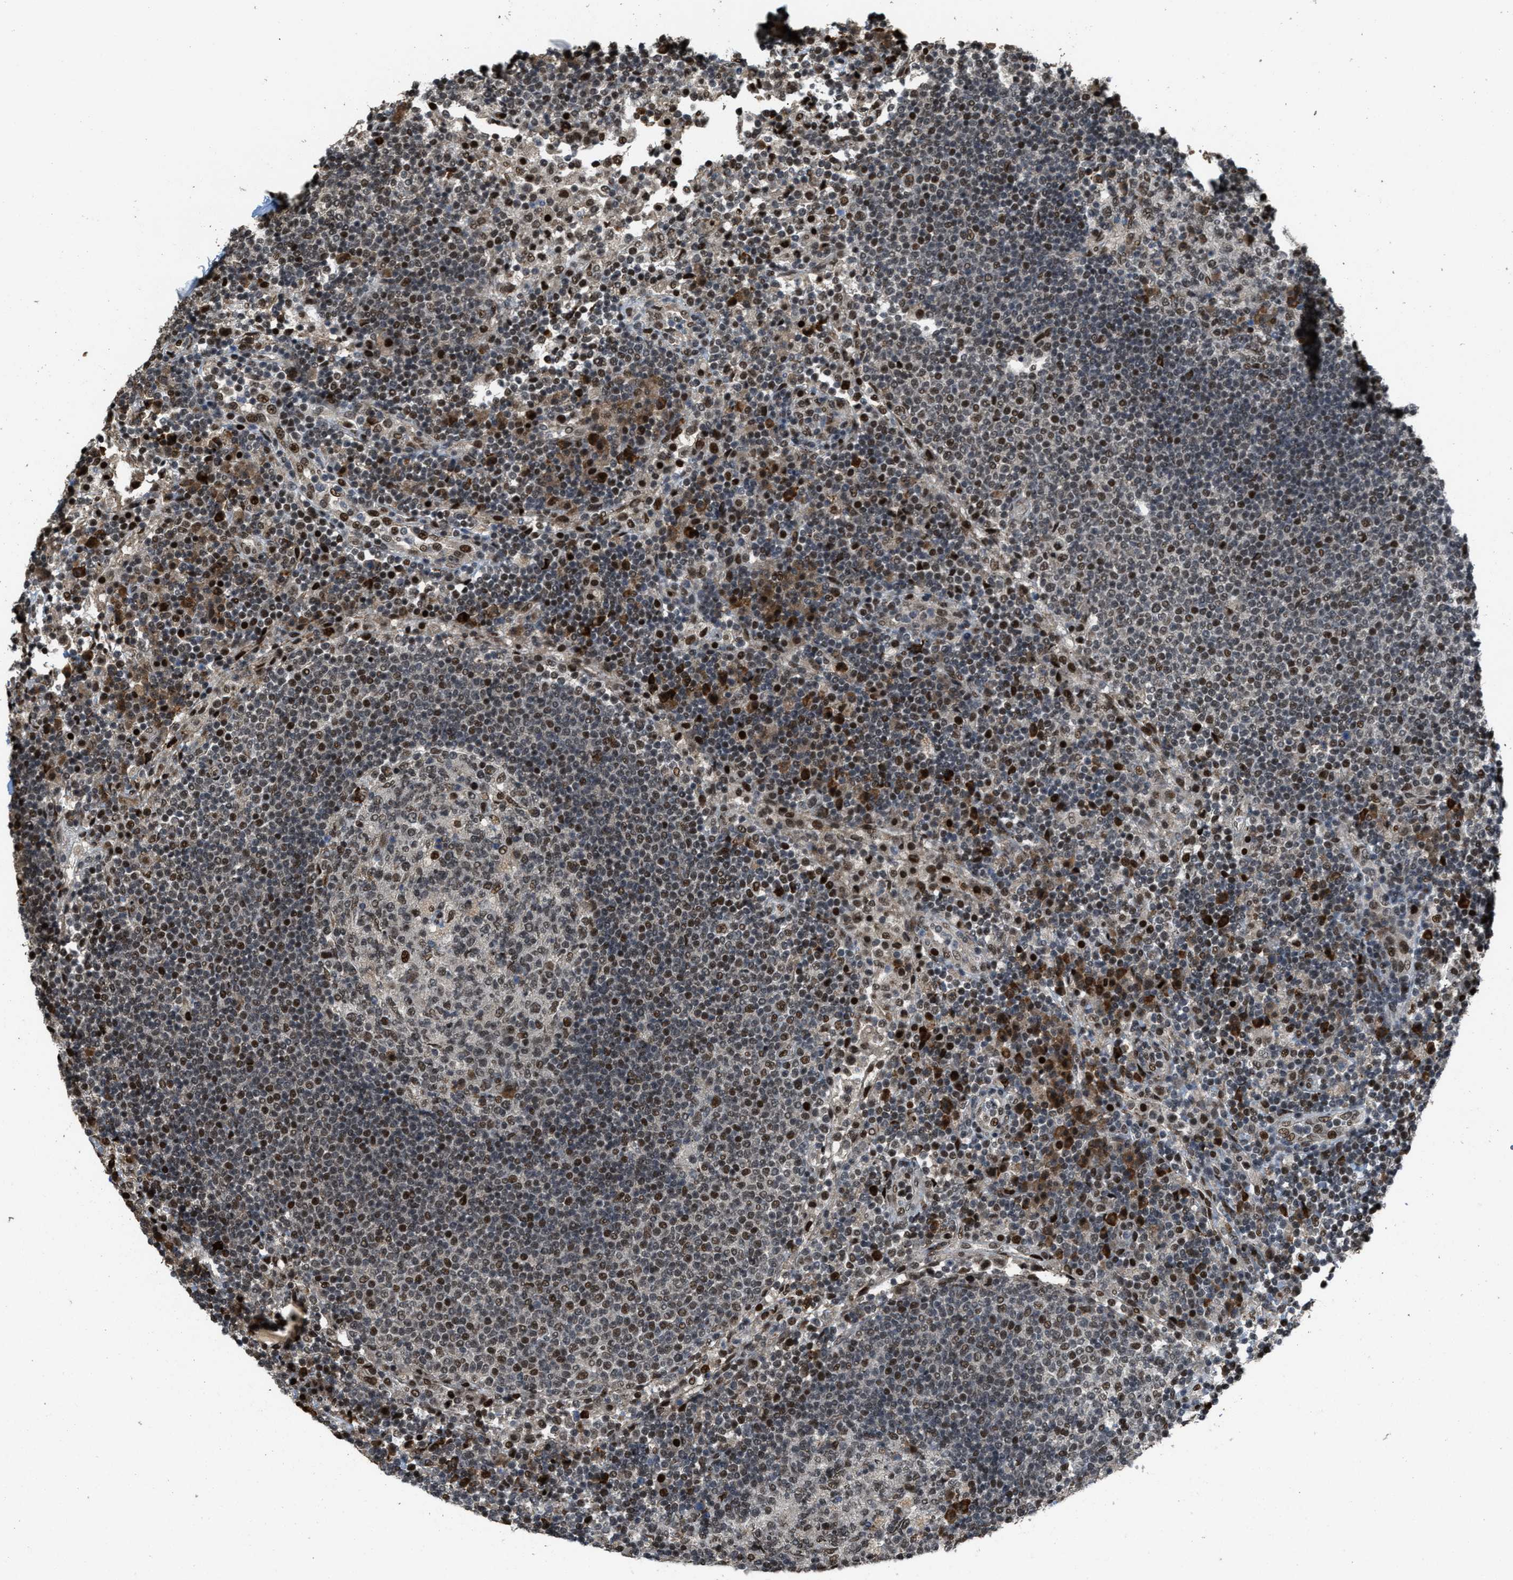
{"staining": {"intensity": "moderate", "quantity": "25%-75%", "location": "nuclear"}, "tissue": "lymph node", "cell_type": "Germinal center cells", "image_type": "normal", "snomed": [{"axis": "morphology", "description": "Normal tissue, NOS"}, {"axis": "topography", "description": "Lymph node"}], "caption": "The immunohistochemical stain highlights moderate nuclear positivity in germinal center cells of benign lymph node.", "gene": "SERTAD2", "patient": {"sex": "female", "age": 53}}